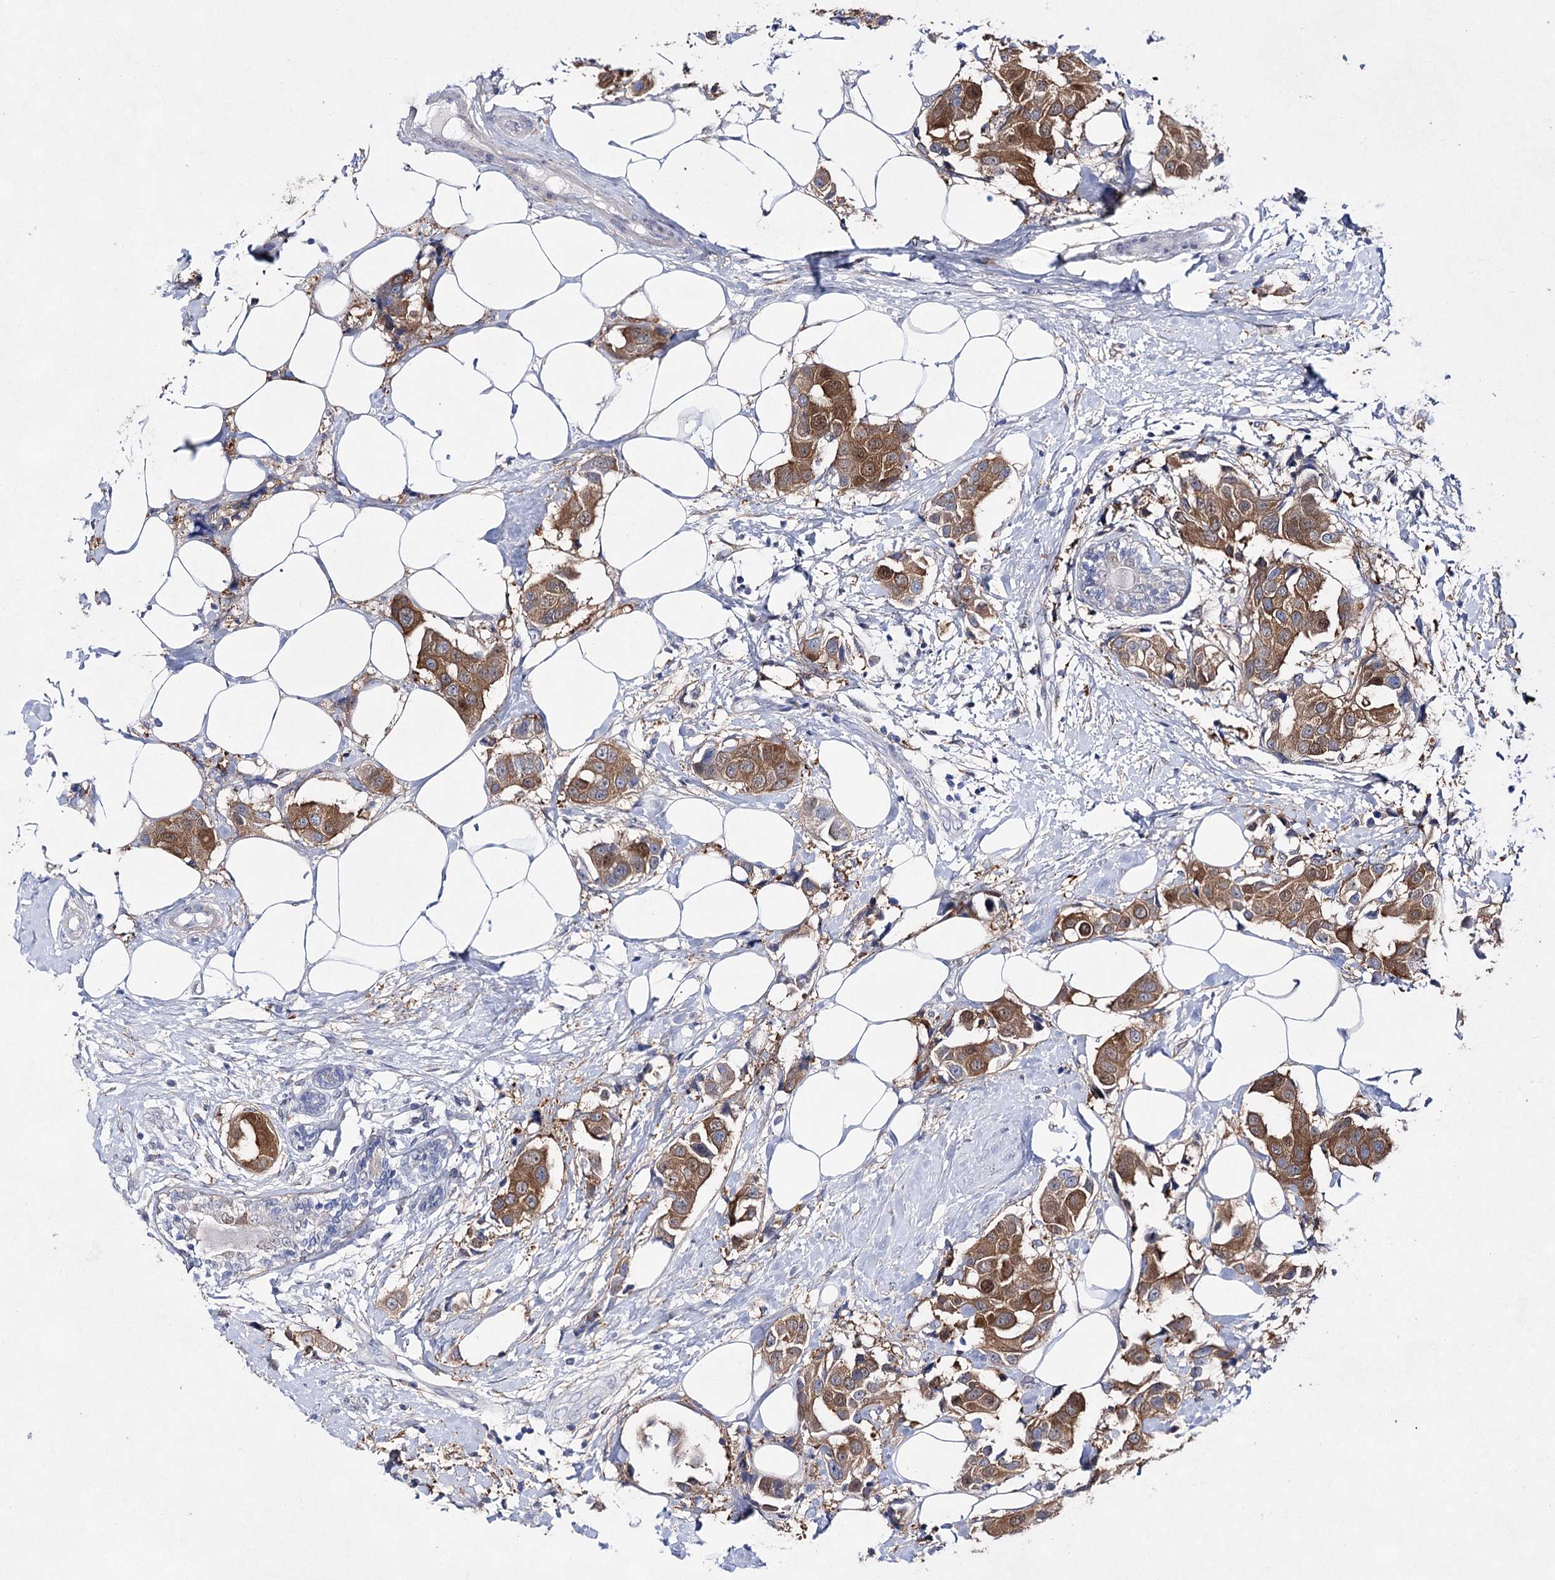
{"staining": {"intensity": "strong", "quantity": ">75%", "location": "cytoplasmic/membranous"}, "tissue": "breast cancer", "cell_type": "Tumor cells", "image_type": "cancer", "snomed": [{"axis": "morphology", "description": "Normal tissue, NOS"}, {"axis": "morphology", "description": "Duct carcinoma"}, {"axis": "topography", "description": "Breast"}], "caption": "The histopathology image reveals staining of infiltrating ductal carcinoma (breast), revealing strong cytoplasmic/membranous protein expression (brown color) within tumor cells. Using DAB (3,3'-diaminobenzidine) (brown) and hematoxylin (blue) stains, captured at high magnification using brightfield microscopy.", "gene": "UGDH", "patient": {"sex": "female", "age": 39}}